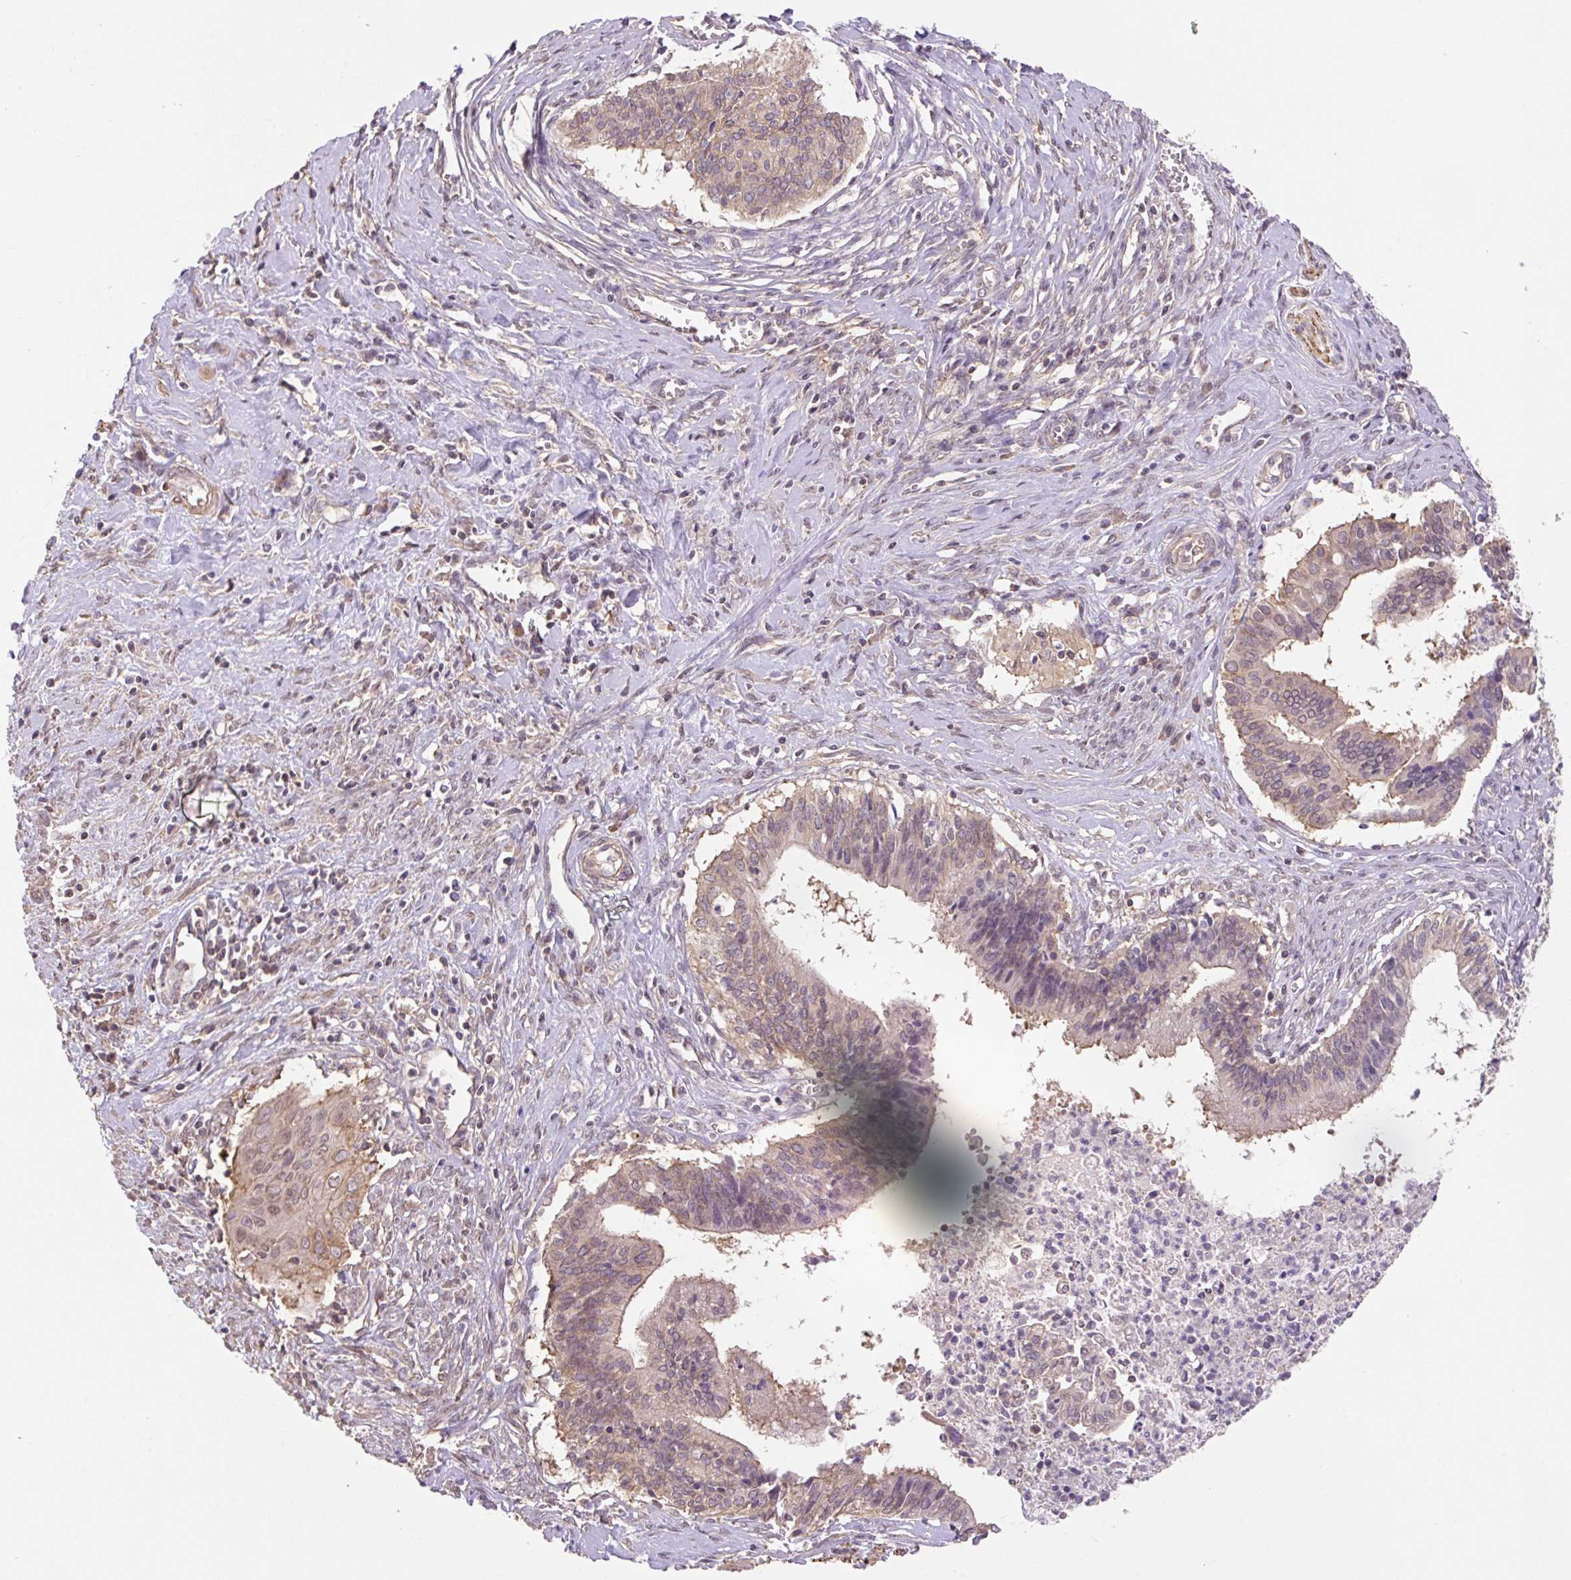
{"staining": {"intensity": "weak", "quantity": "25%-75%", "location": "cytoplasmic/membranous"}, "tissue": "cervical cancer", "cell_type": "Tumor cells", "image_type": "cancer", "snomed": [{"axis": "morphology", "description": "Adenocarcinoma, NOS"}, {"axis": "topography", "description": "Cervix"}], "caption": "Weak cytoplasmic/membranous positivity is appreciated in about 25%-75% of tumor cells in cervical adenocarcinoma.", "gene": "COX8A", "patient": {"sex": "female", "age": 44}}